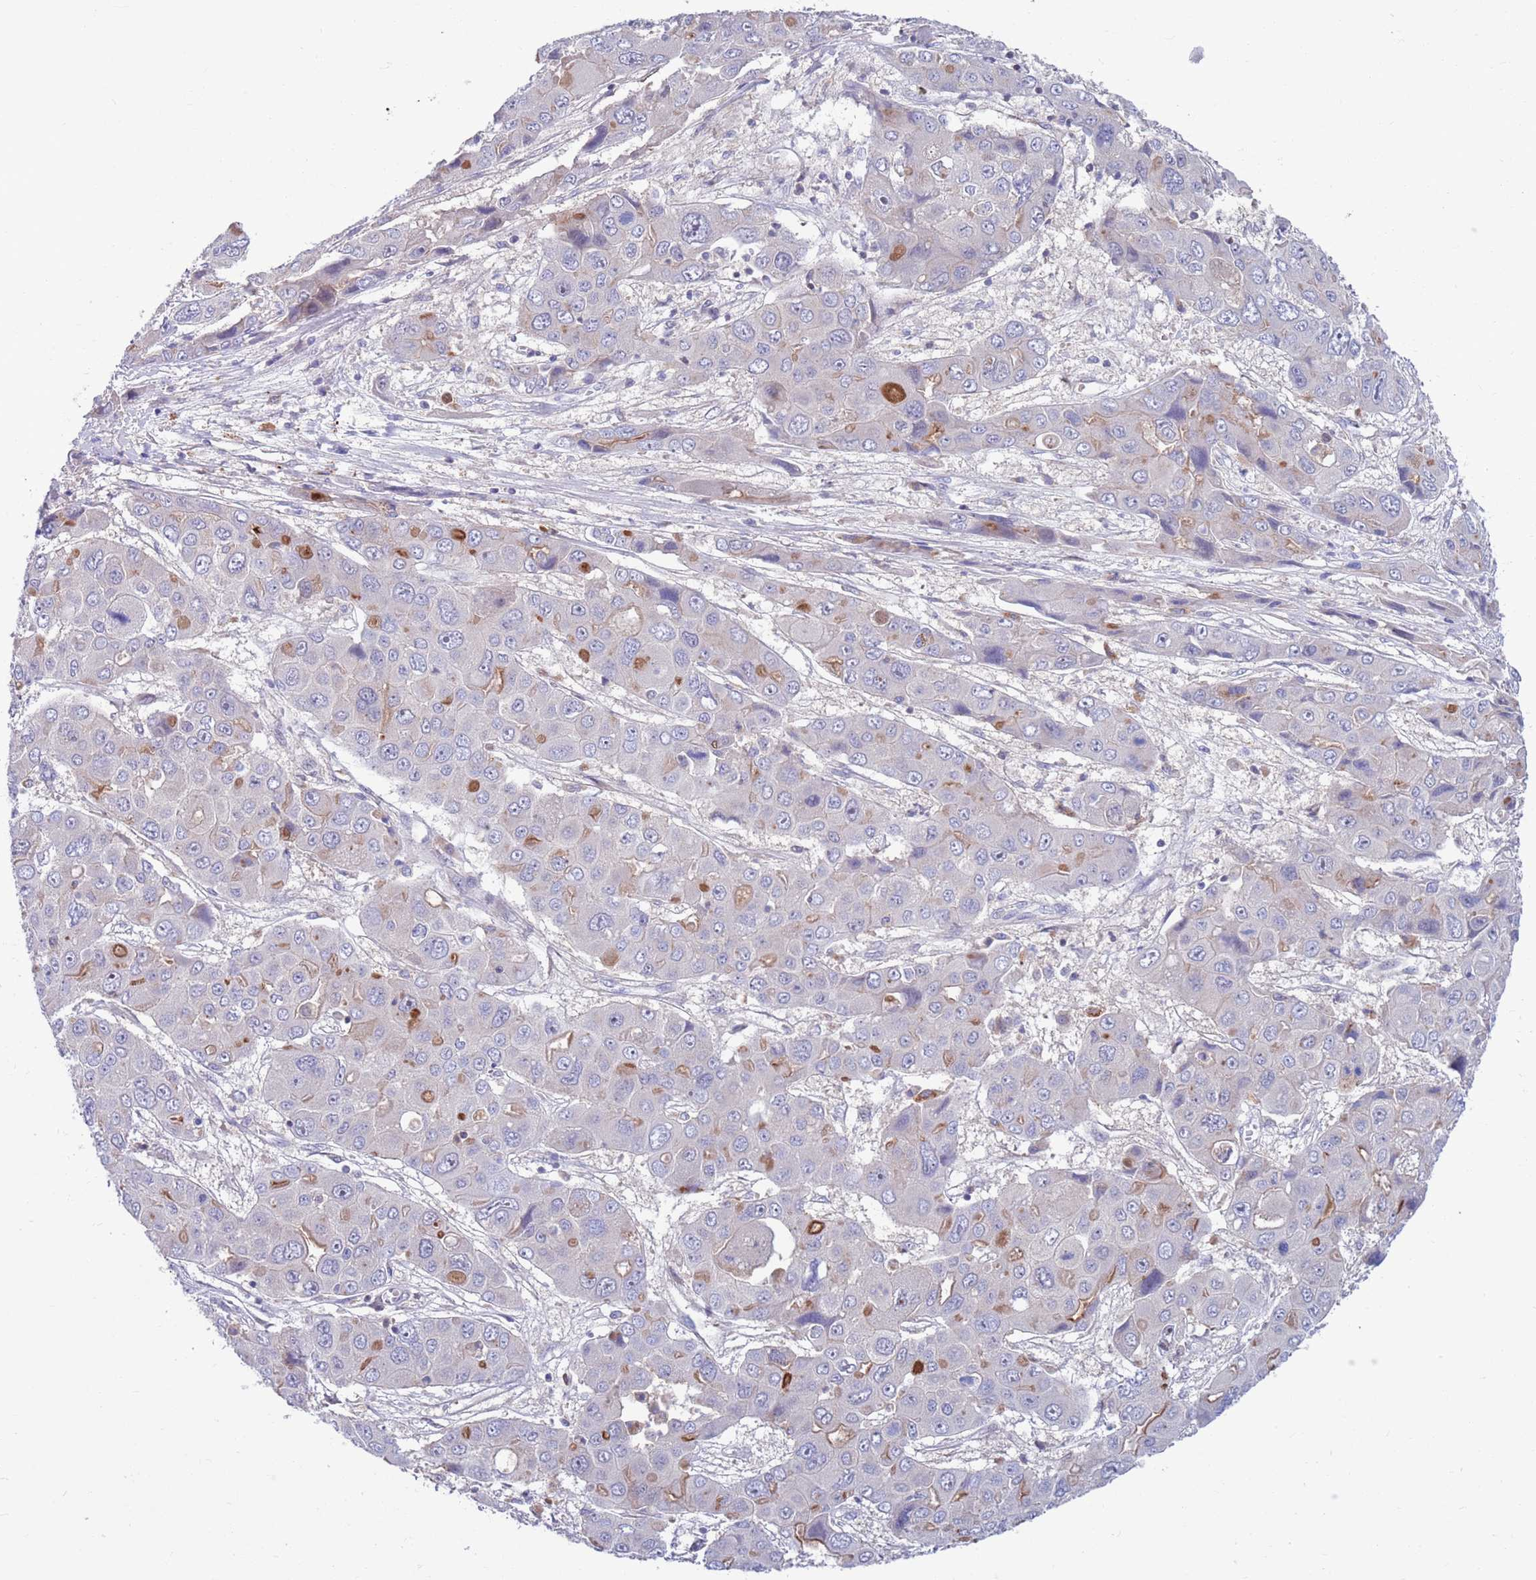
{"staining": {"intensity": "moderate", "quantity": "<25%", "location": "cytoplasmic/membranous"}, "tissue": "liver cancer", "cell_type": "Tumor cells", "image_type": "cancer", "snomed": [{"axis": "morphology", "description": "Cholangiocarcinoma"}, {"axis": "topography", "description": "Liver"}], "caption": "Moderate cytoplasmic/membranous staining for a protein is appreciated in approximately <25% of tumor cells of liver cholangiocarcinoma using immunohistochemistry (IHC).", "gene": "KLHL29", "patient": {"sex": "male", "age": 67}}